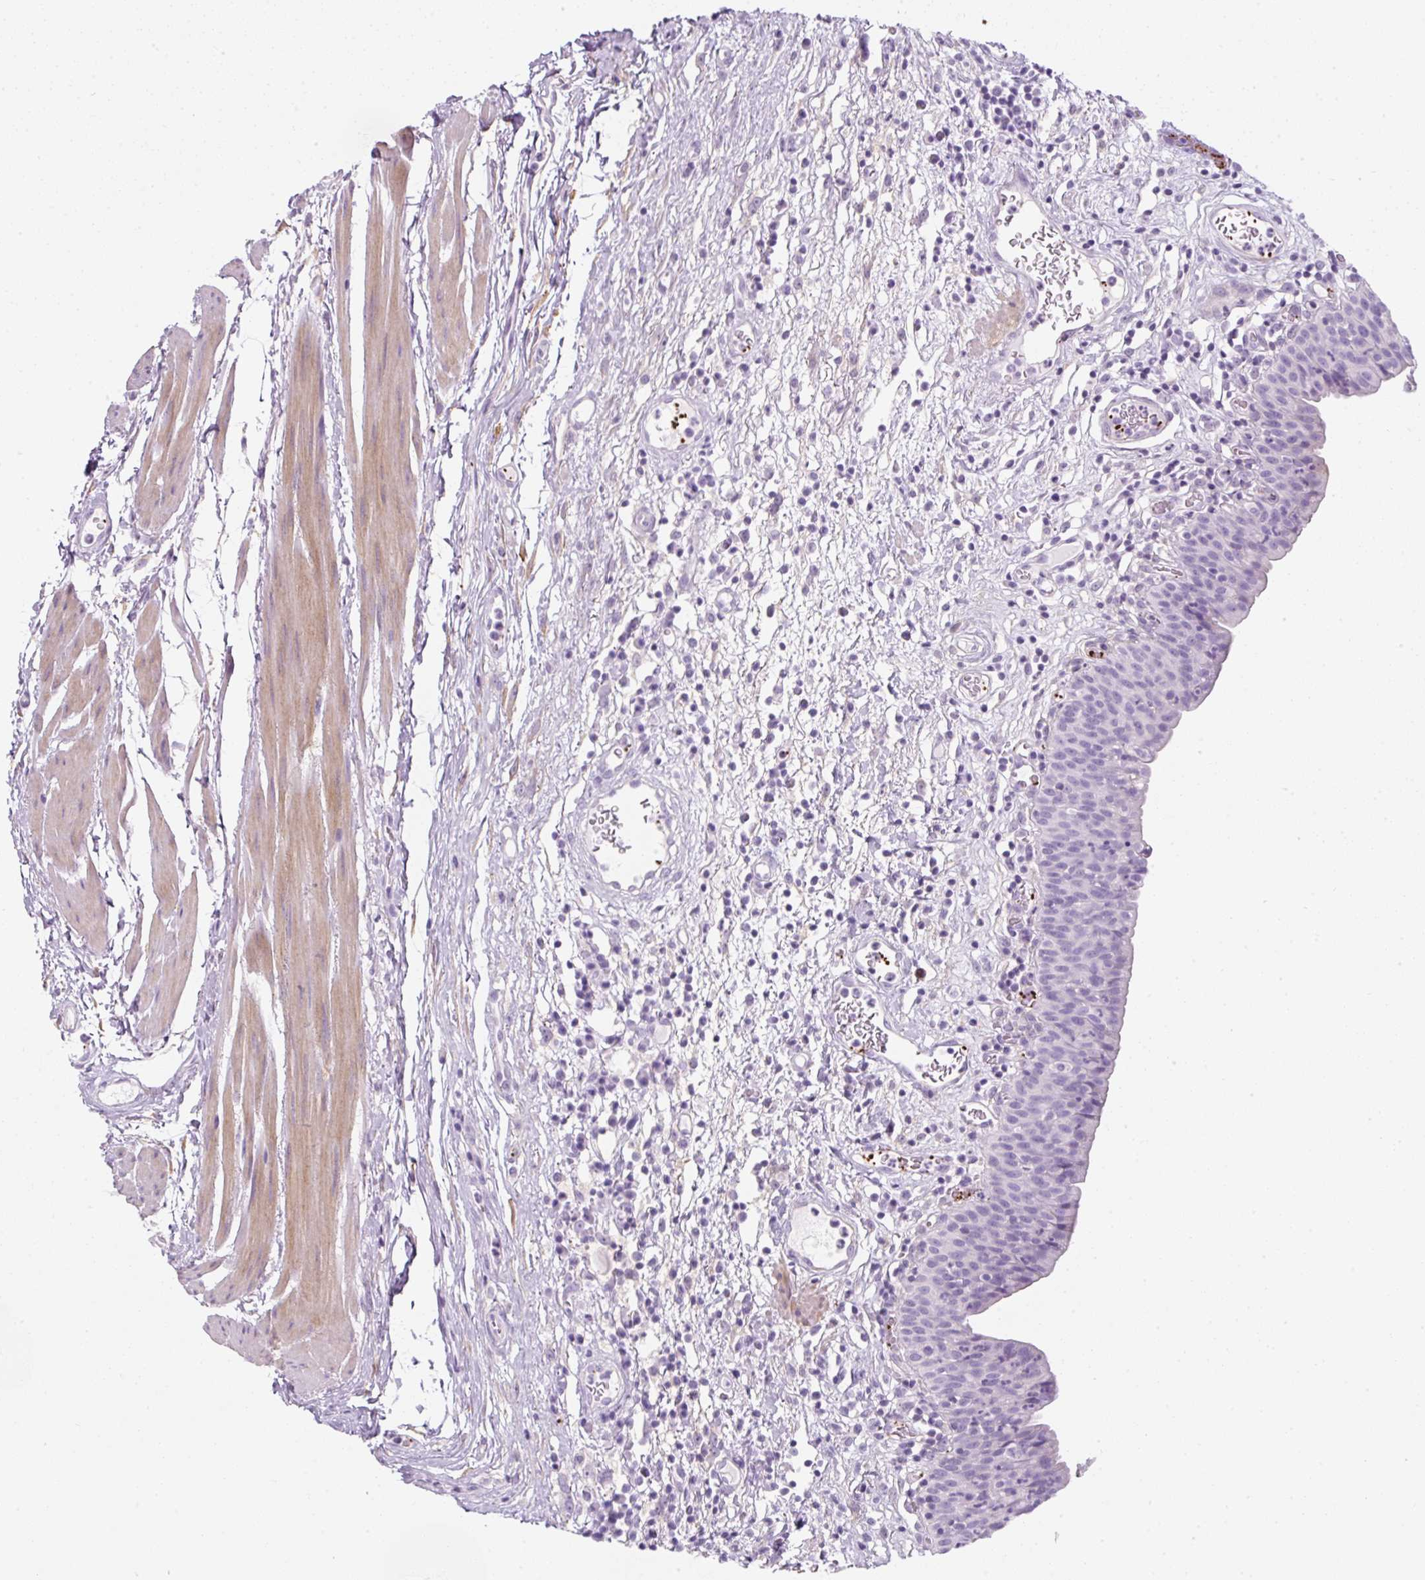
{"staining": {"intensity": "negative", "quantity": "none", "location": "none"}, "tissue": "urinary bladder", "cell_type": "Urothelial cells", "image_type": "normal", "snomed": [{"axis": "morphology", "description": "Normal tissue, NOS"}, {"axis": "morphology", "description": "Inflammation, NOS"}, {"axis": "topography", "description": "Urinary bladder"}], "caption": "An image of human urinary bladder is negative for staining in urothelial cells. (DAB immunohistochemistry, high magnification).", "gene": "ENSG00000288796", "patient": {"sex": "male", "age": 57}}